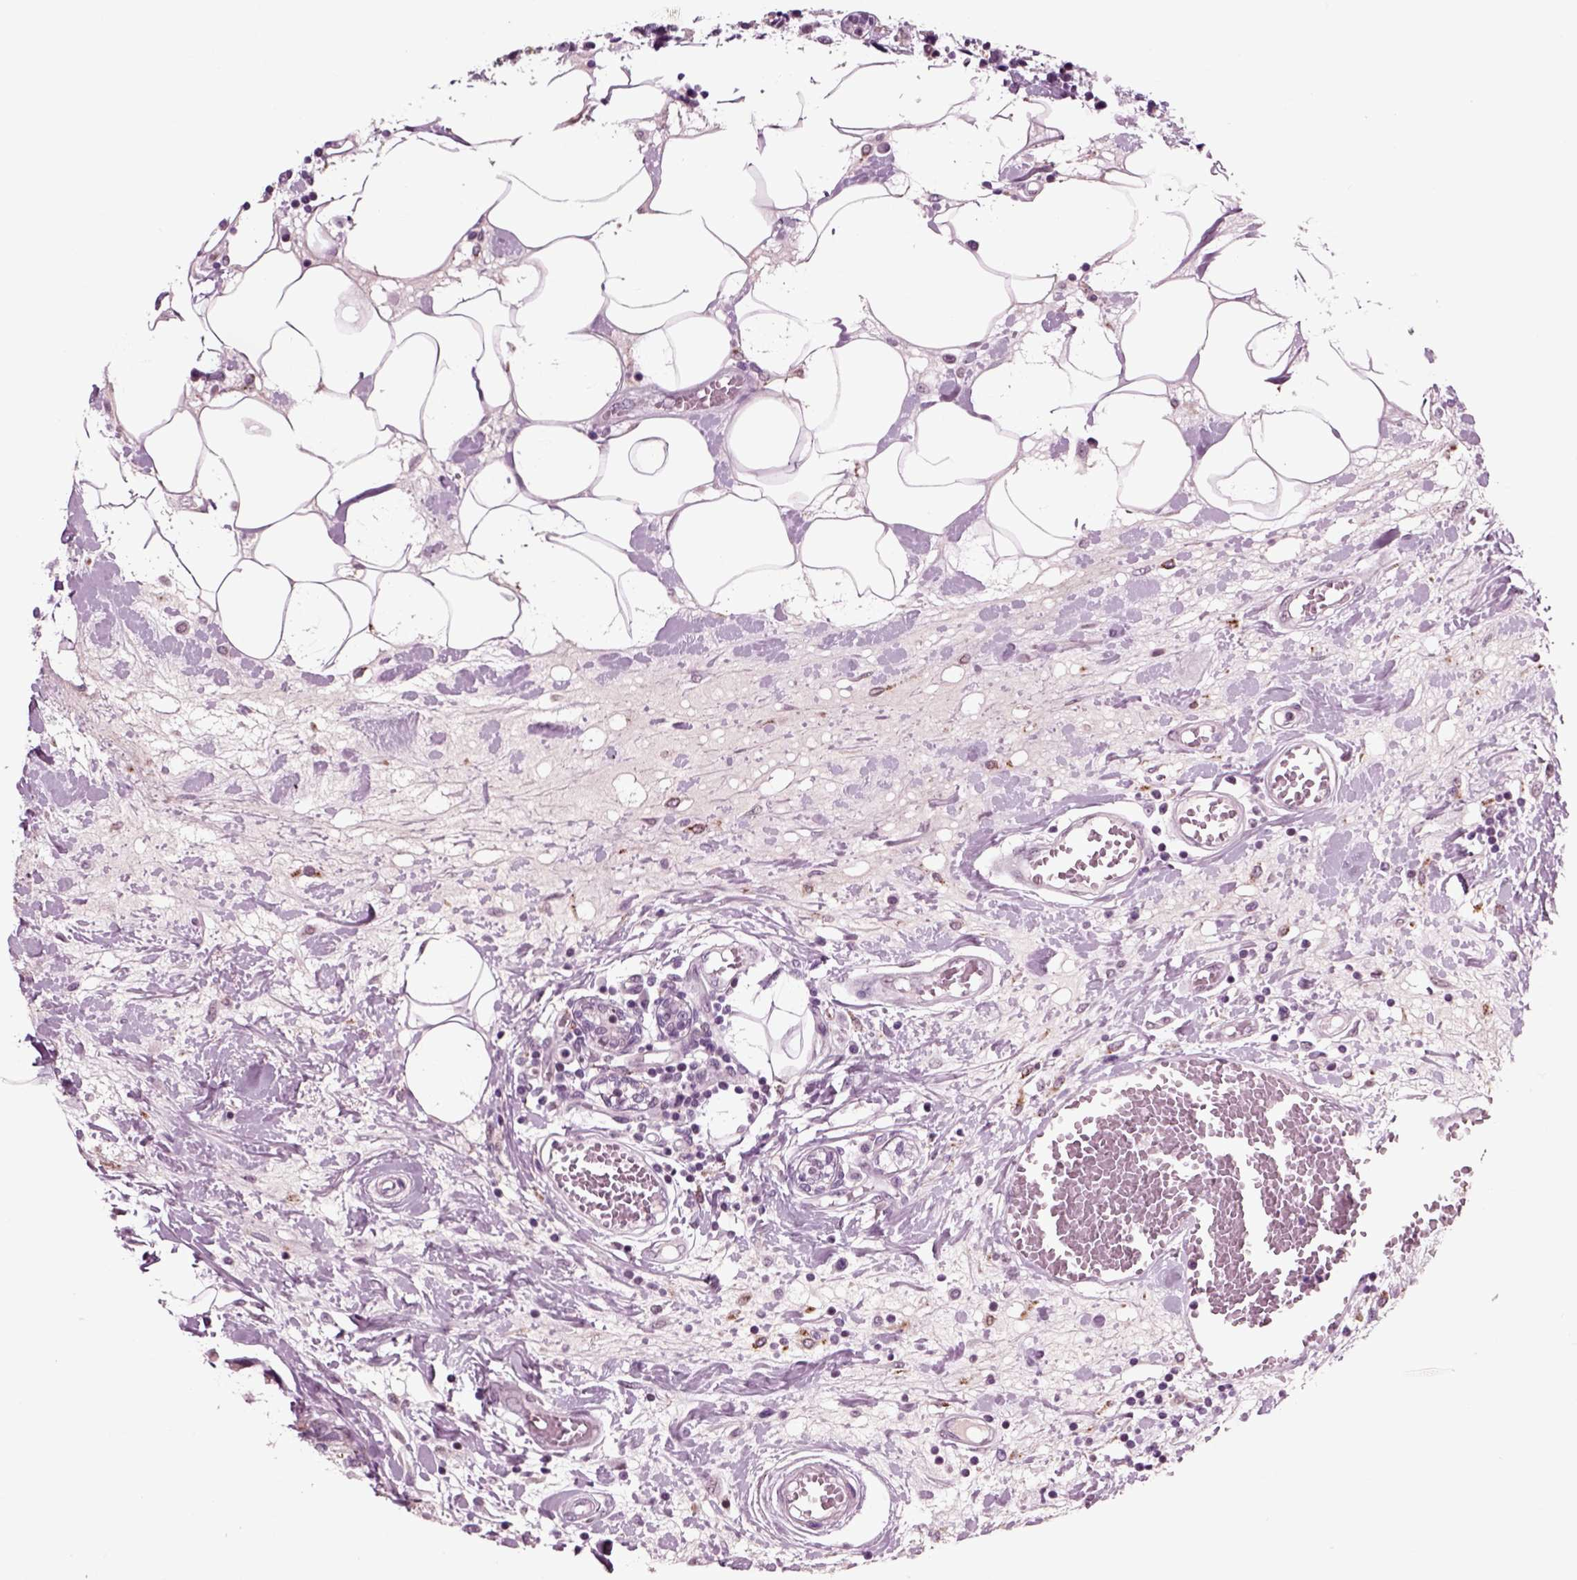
{"staining": {"intensity": "negative", "quantity": "none", "location": "none"}, "tissue": "breast cancer", "cell_type": "Tumor cells", "image_type": "cancer", "snomed": [{"axis": "morphology", "description": "Lobular carcinoma"}, {"axis": "topography", "description": "Breast"}], "caption": "IHC photomicrograph of neoplastic tissue: human breast lobular carcinoma stained with DAB reveals no significant protein positivity in tumor cells.", "gene": "CHGB", "patient": {"sex": "female", "age": 59}}